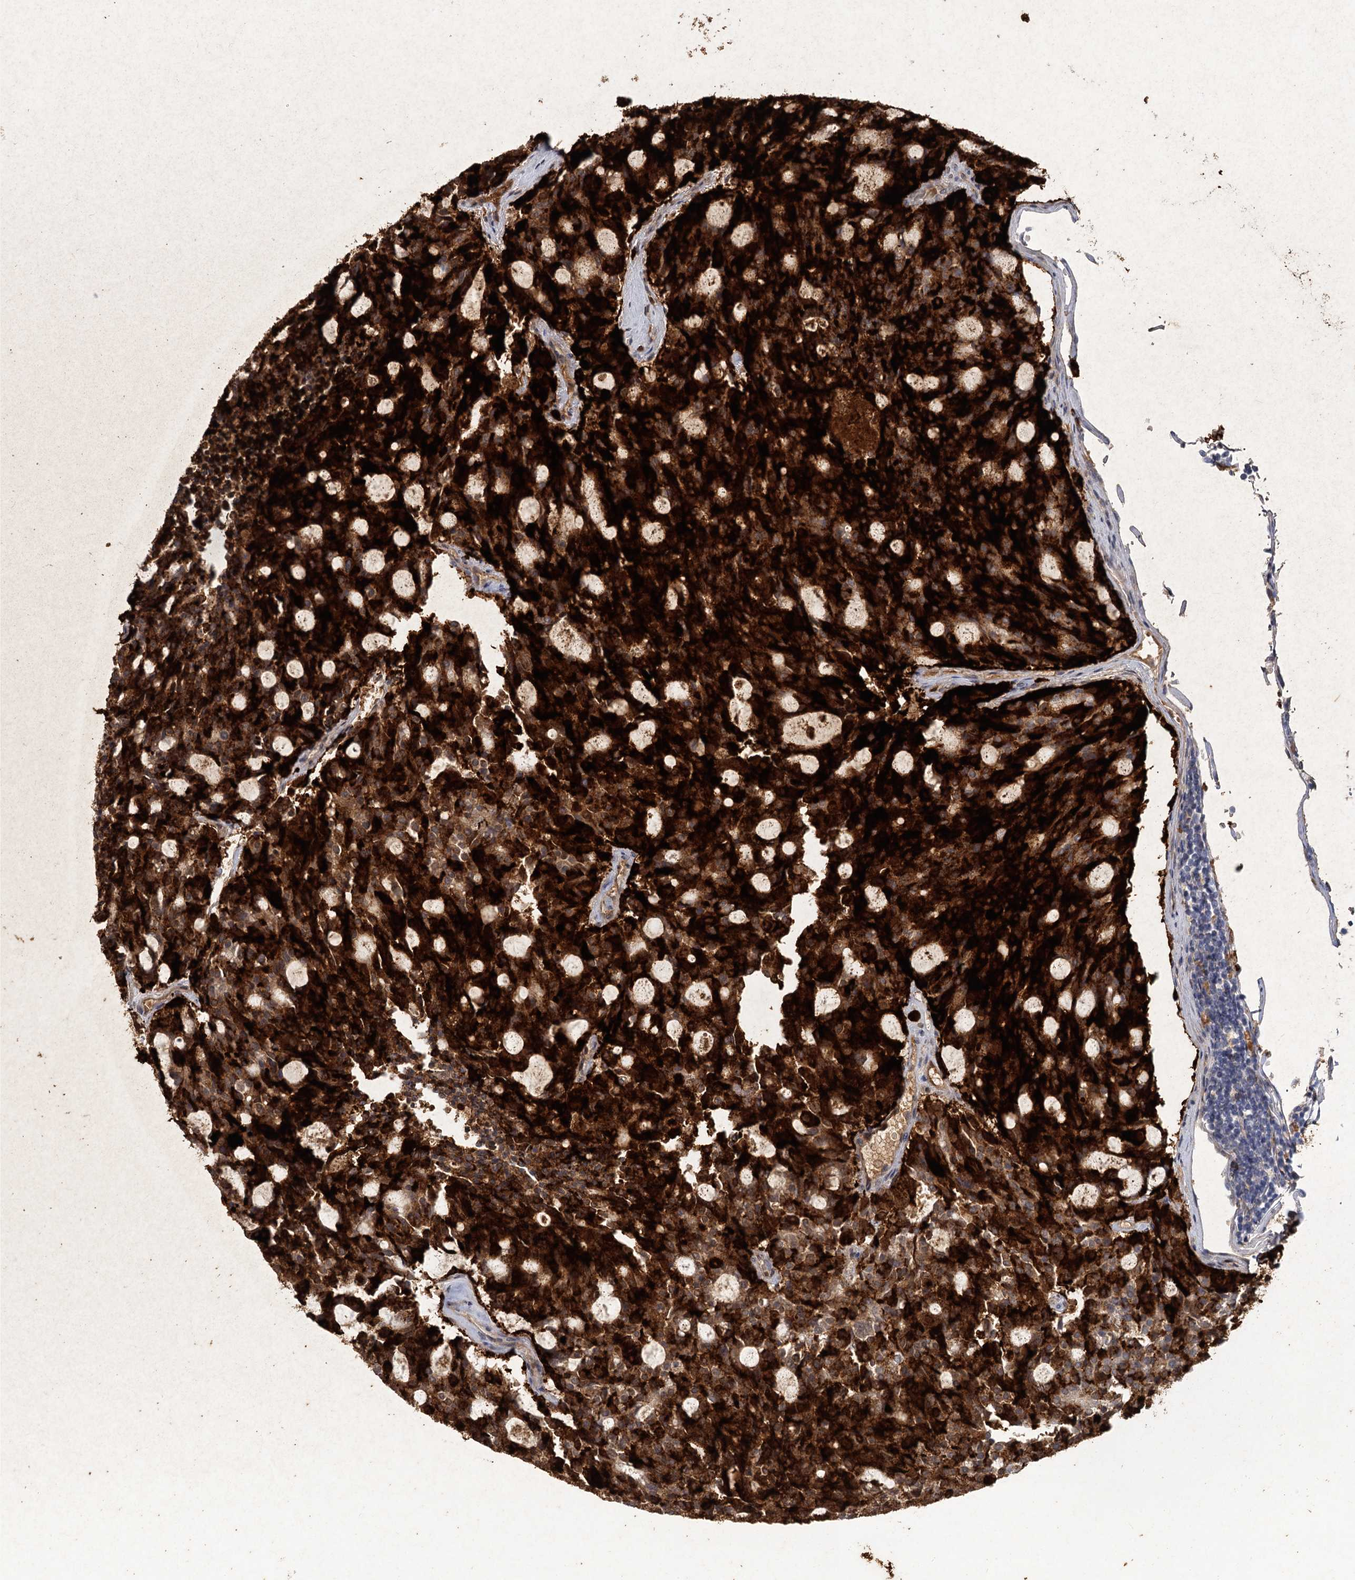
{"staining": {"intensity": "strong", "quantity": ">75%", "location": "cytoplasmic/membranous"}, "tissue": "carcinoid", "cell_type": "Tumor cells", "image_type": "cancer", "snomed": [{"axis": "morphology", "description": "Carcinoid, malignant, NOS"}, {"axis": "topography", "description": "Pancreas"}], "caption": "A brown stain shows strong cytoplasmic/membranous positivity of a protein in malignant carcinoid tumor cells.", "gene": "CHGA", "patient": {"sex": "female", "age": 54}}